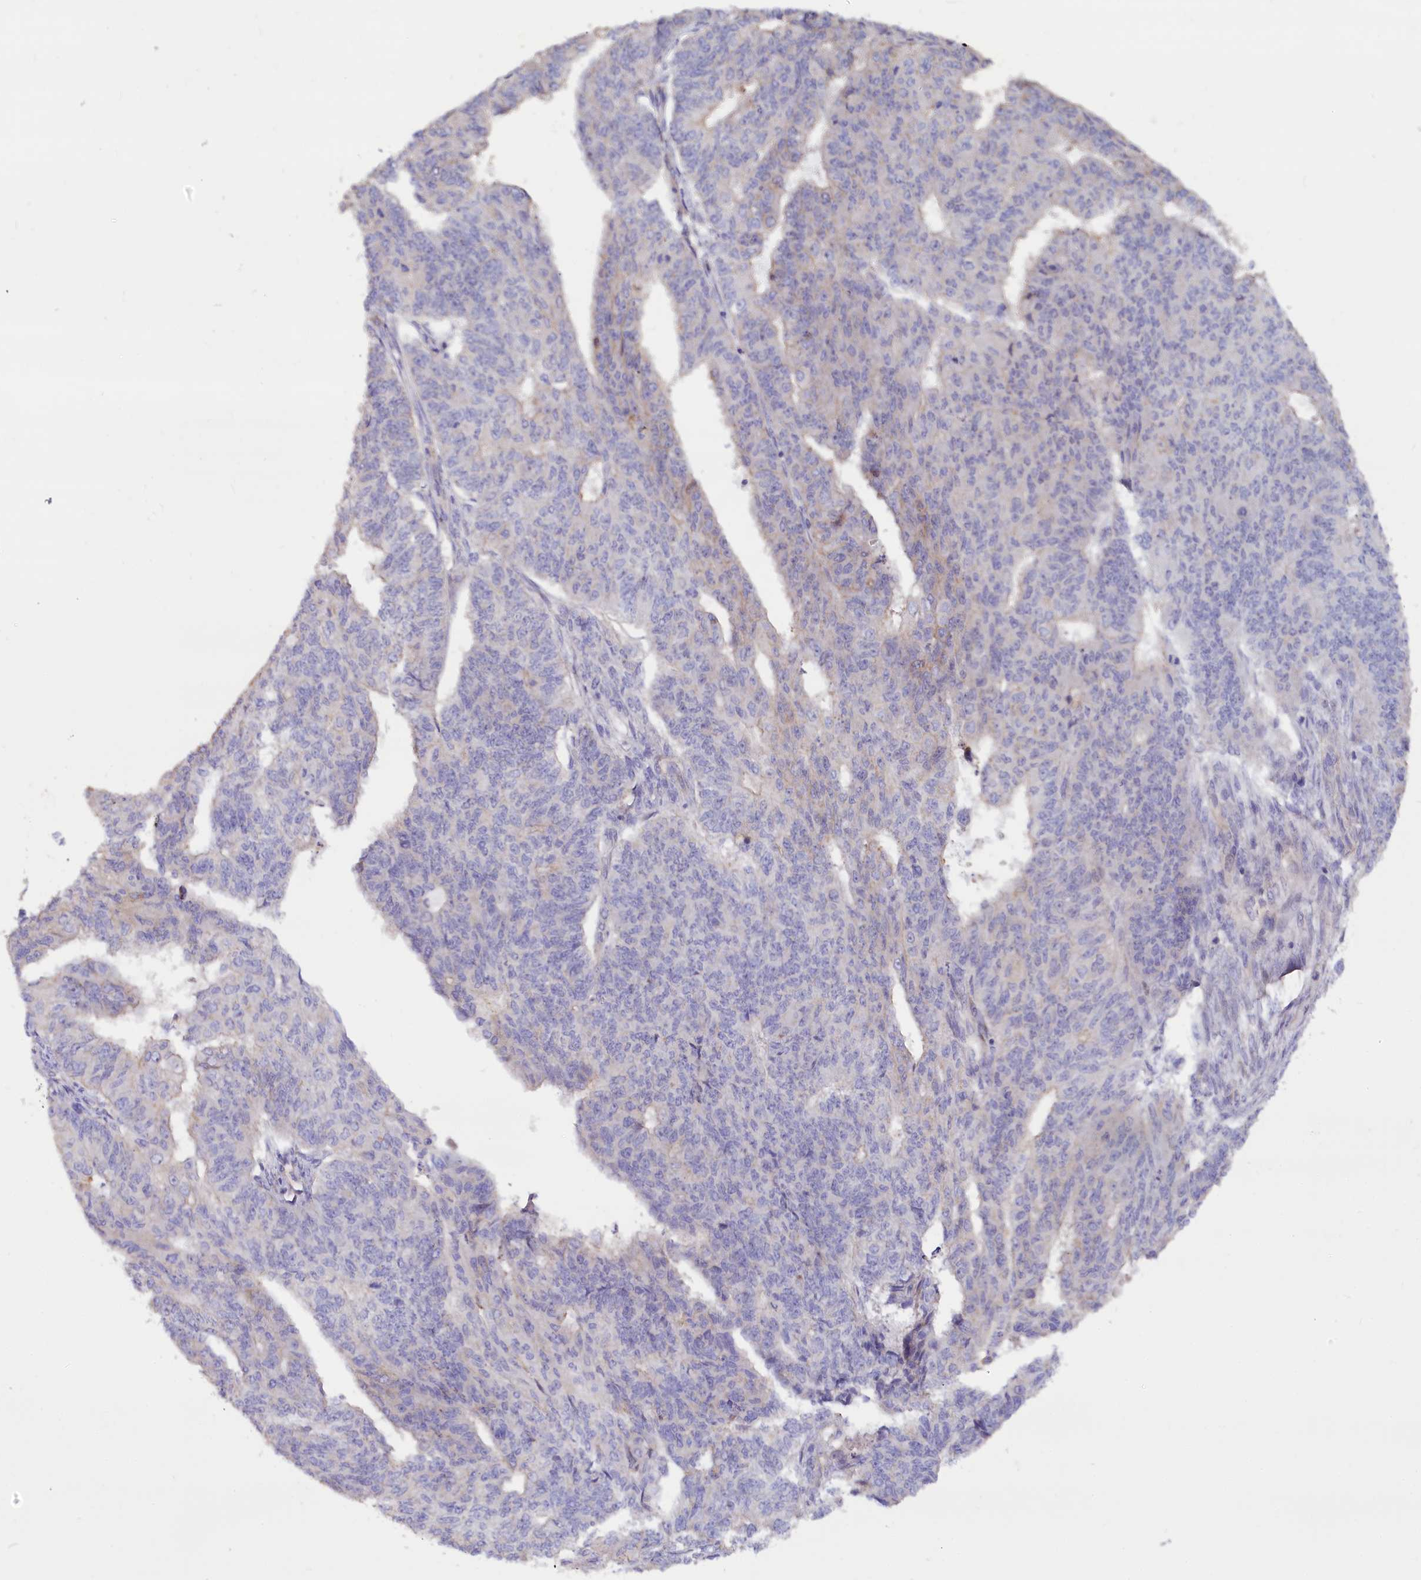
{"staining": {"intensity": "negative", "quantity": "none", "location": "none"}, "tissue": "endometrial cancer", "cell_type": "Tumor cells", "image_type": "cancer", "snomed": [{"axis": "morphology", "description": "Adenocarcinoma, NOS"}, {"axis": "topography", "description": "Endometrium"}], "caption": "An image of endometrial cancer (adenocarcinoma) stained for a protein reveals no brown staining in tumor cells.", "gene": "WNT8A", "patient": {"sex": "female", "age": 32}}